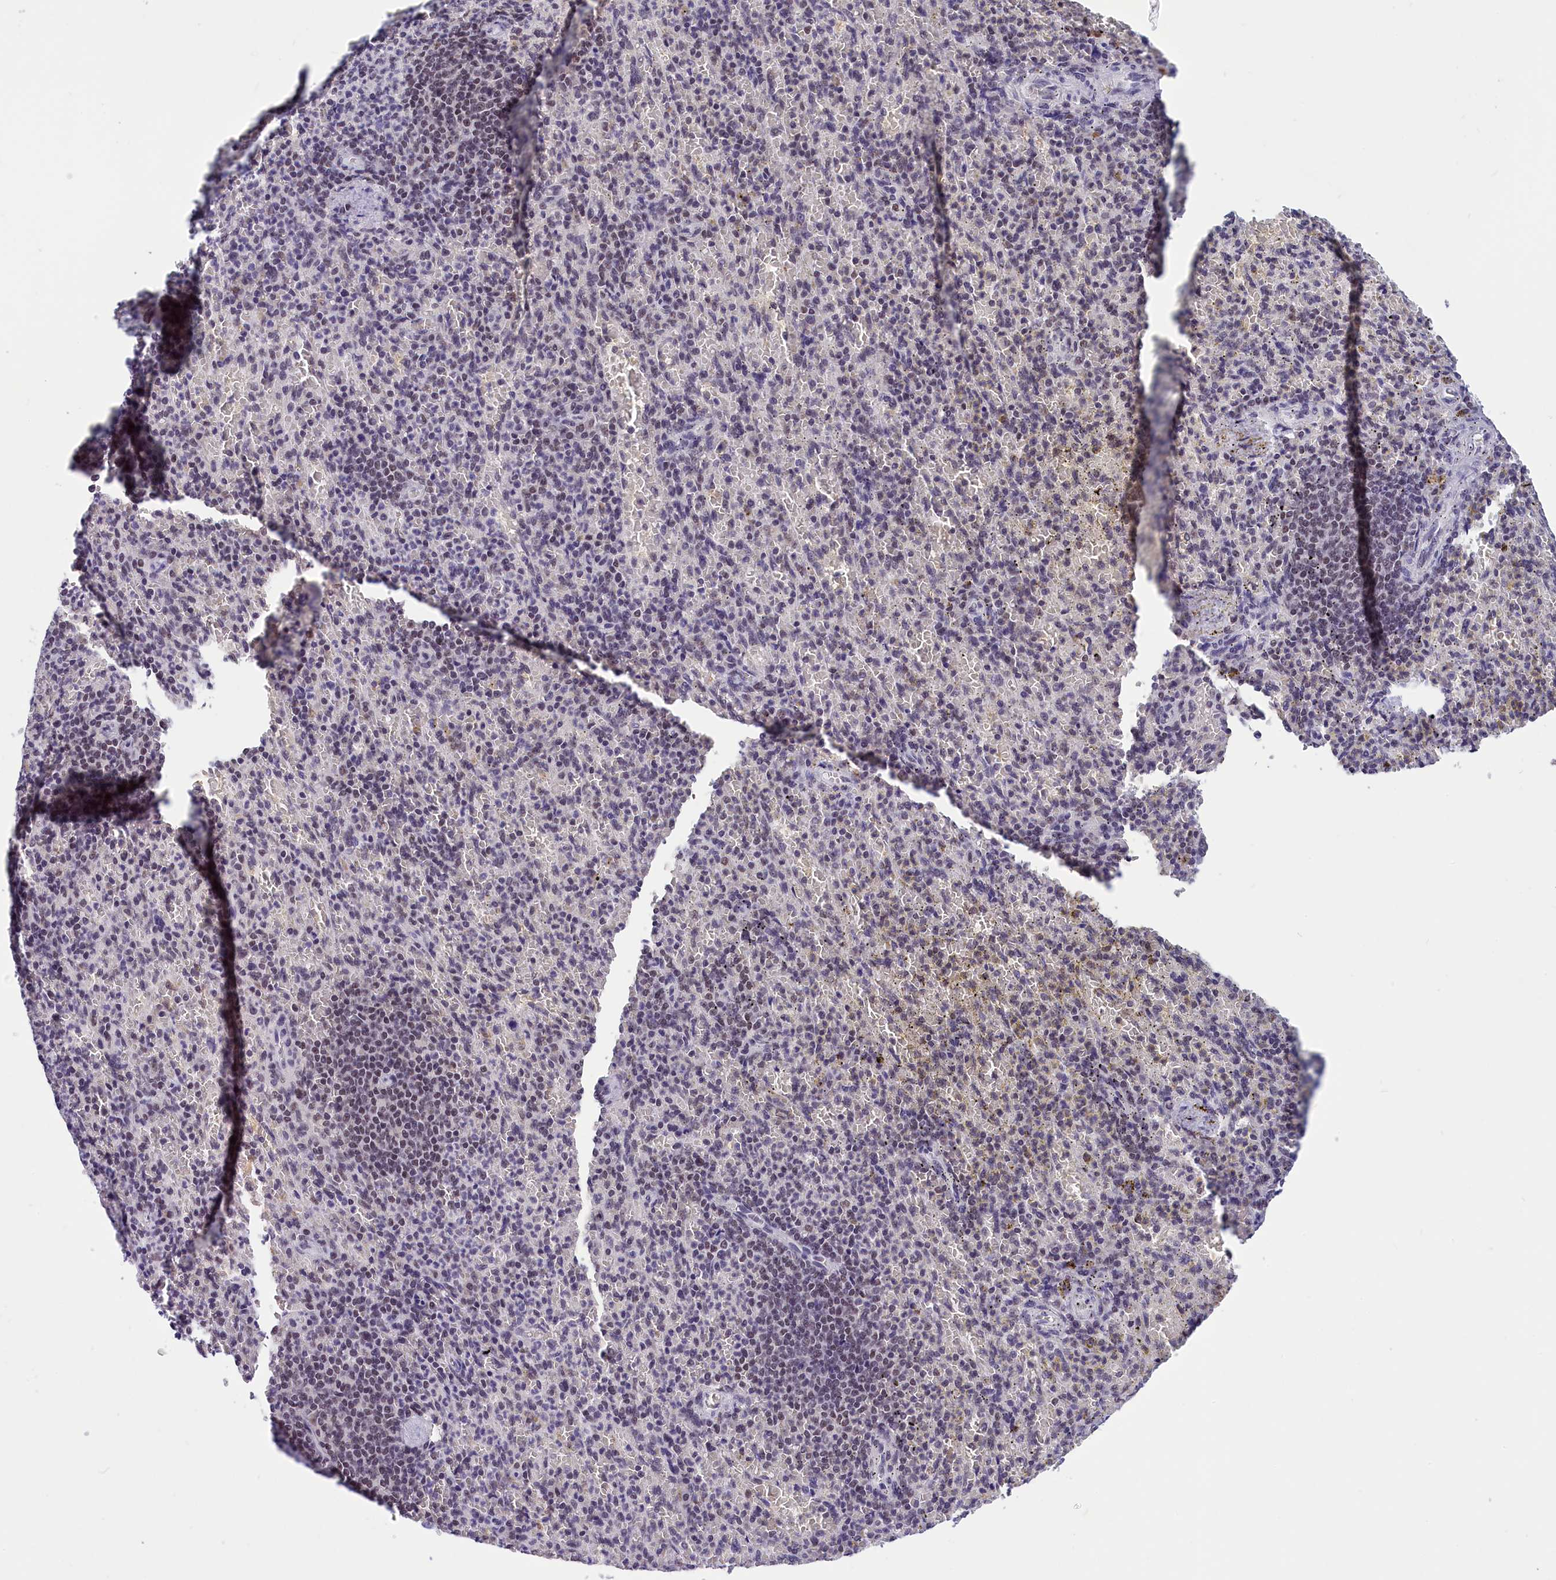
{"staining": {"intensity": "weak", "quantity": "25%-75%", "location": "nuclear"}, "tissue": "spleen", "cell_type": "Cells in red pulp", "image_type": "normal", "snomed": [{"axis": "morphology", "description": "Normal tissue, NOS"}, {"axis": "topography", "description": "Spleen"}], "caption": "Brown immunohistochemical staining in unremarkable spleen reveals weak nuclear positivity in approximately 25%-75% of cells in red pulp. The staining was performed using DAB (3,3'-diaminobenzidine), with brown indicating positive protein expression. Nuclei are stained blue with hematoxylin.", "gene": "ZC3H4", "patient": {"sex": "female", "age": 74}}